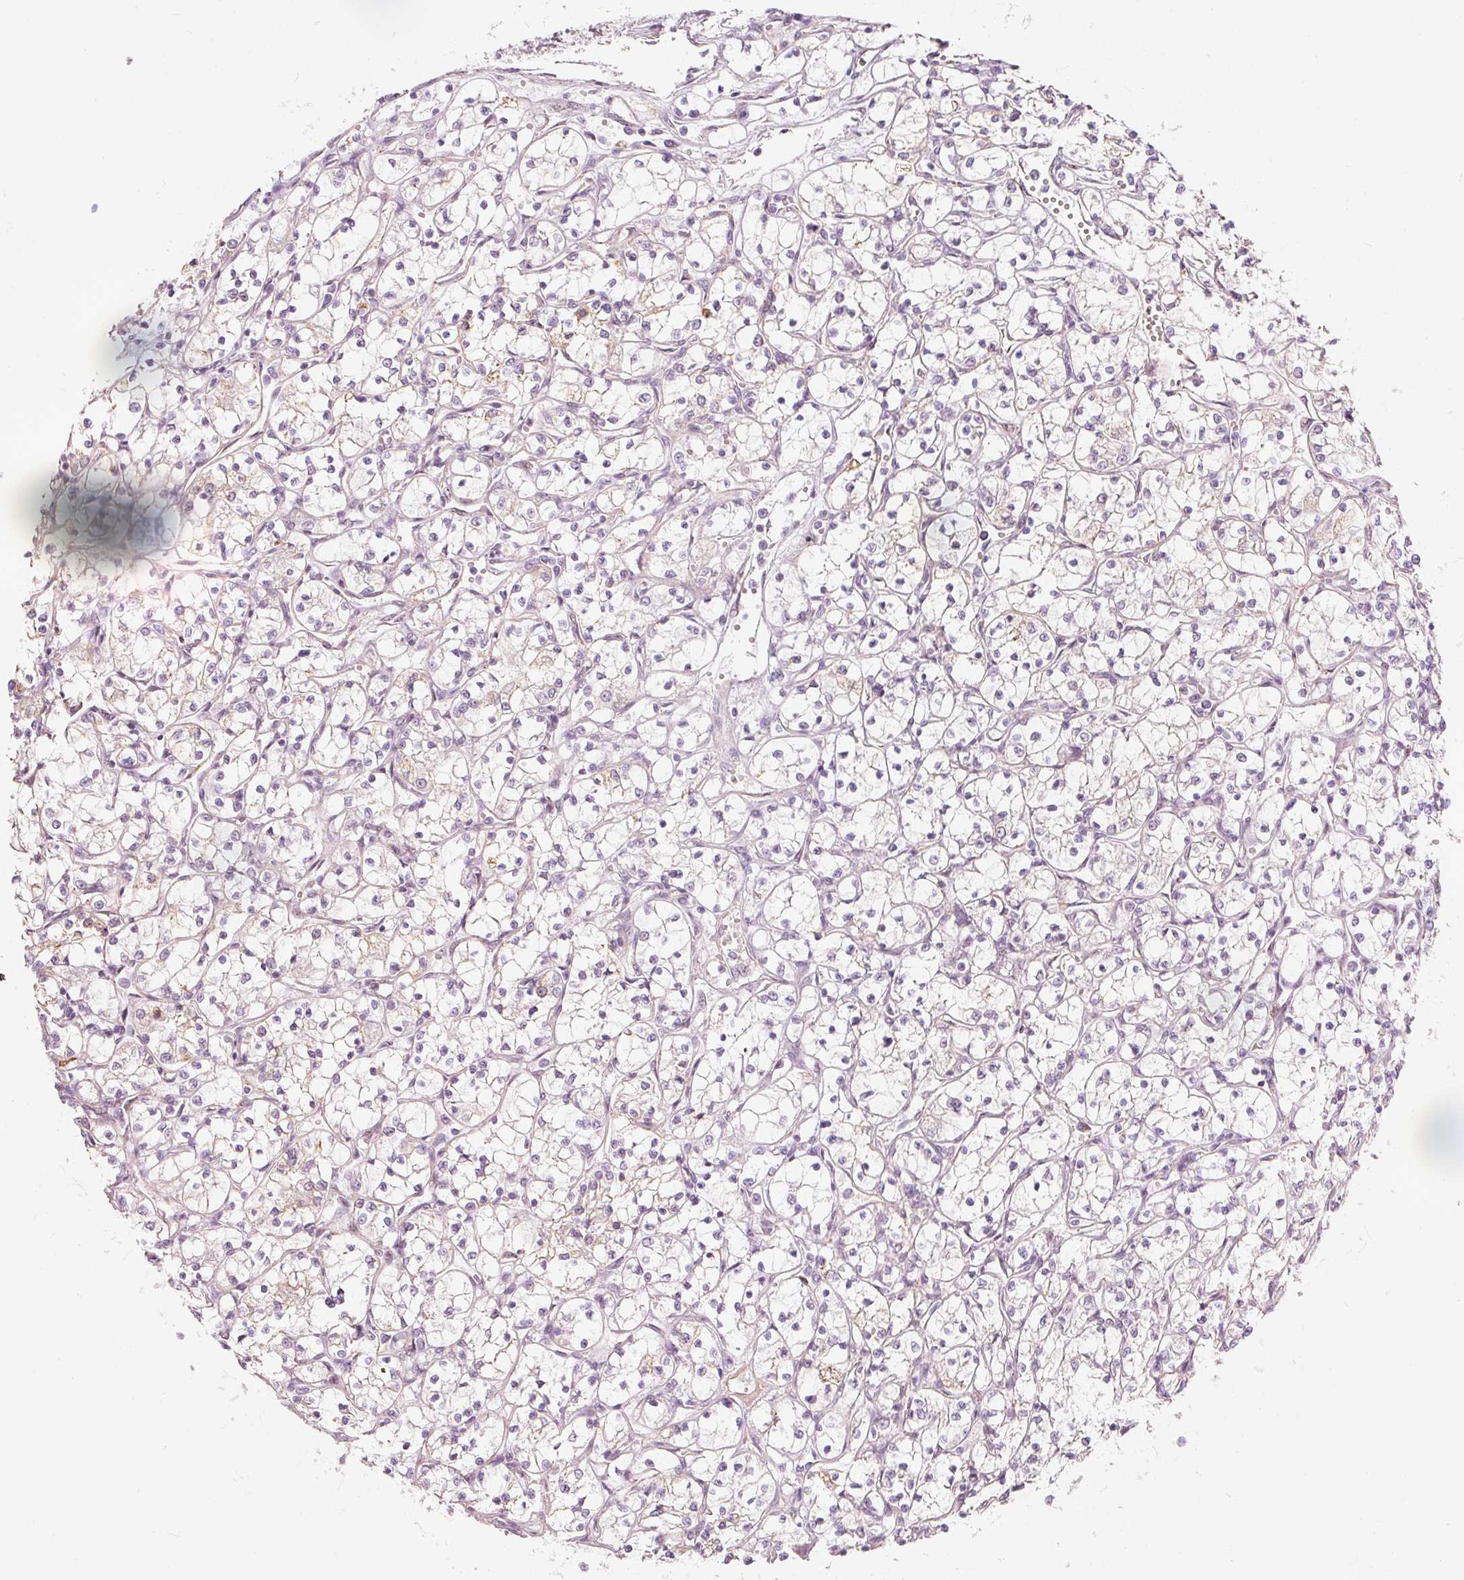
{"staining": {"intensity": "negative", "quantity": "none", "location": "none"}, "tissue": "renal cancer", "cell_type": "Tumor cells", "image_type": "cancer", "snomed": [{"axis": "morphology", "description": "Adenocarcinoma, NOS"}, {"axis": "topography", "description": "Kidney"}], "caption": "This is a histopathology image of IHC staining of renal cancer (adenocarcinoma), which shows no staining in tumor cells. (Brightfield microscopy of DAB (3,3'-diaminobenzidine) immunohistochemistry at high magnification).", "gene": "RNF39", "patient": {"sex": "female", "age": 69}}